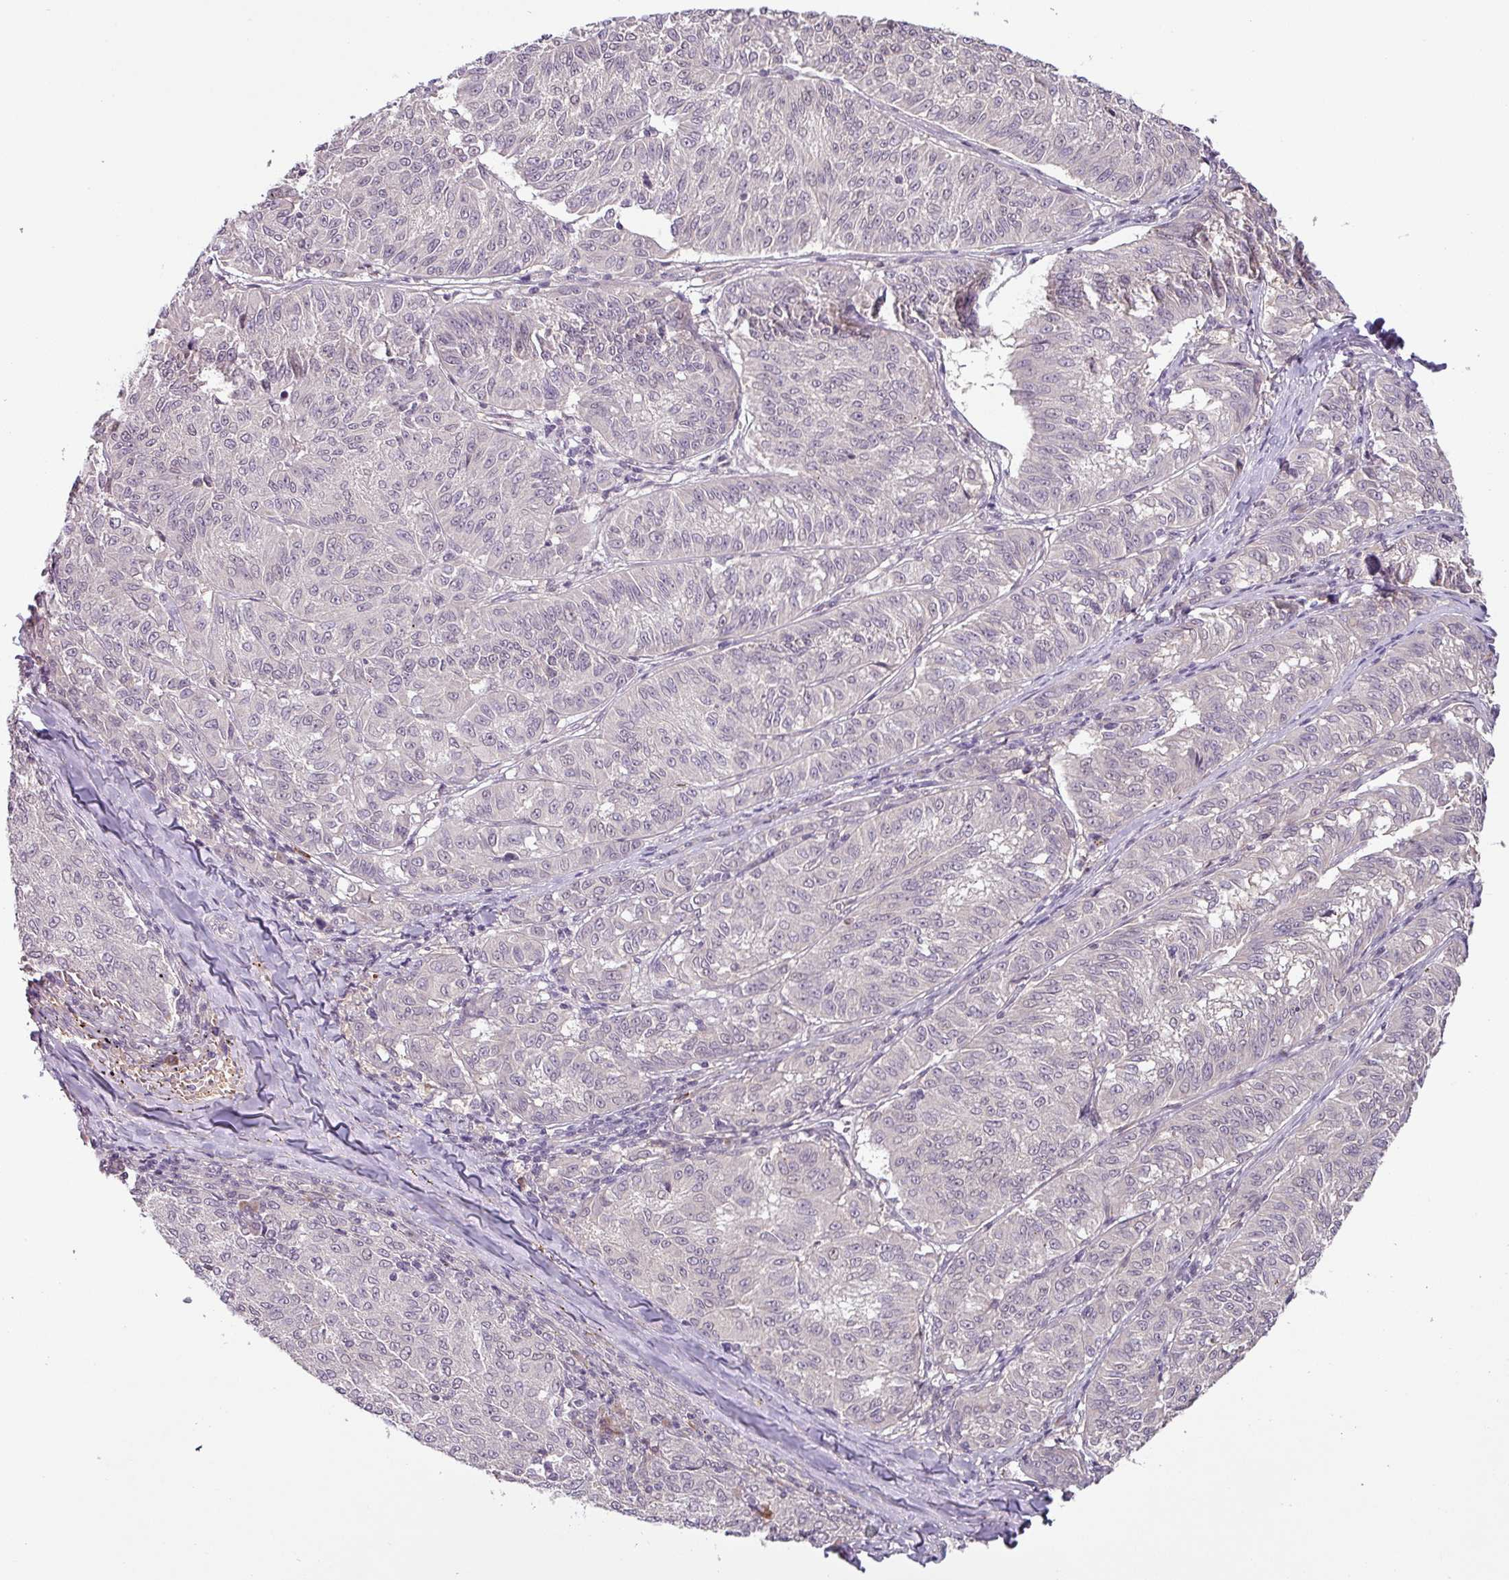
{"staining": {"intensity": "negative", "quantity": "none", "location": "none"}, "tissue": "melanoma", "cell_type": "Tumor cells", "image_type": "cancer", "snomed": [{"axis": "morphology", "description": "Malignant melanoma, NOS"}, {"axis": "topography", "description": "Skin"}], "caption": "Photomicrograph shows no protein positivity in tumor cells of malignant melanoma tissue.", "gene": "SLC5A10", "patient": {"sex": "female", "age": 72}}